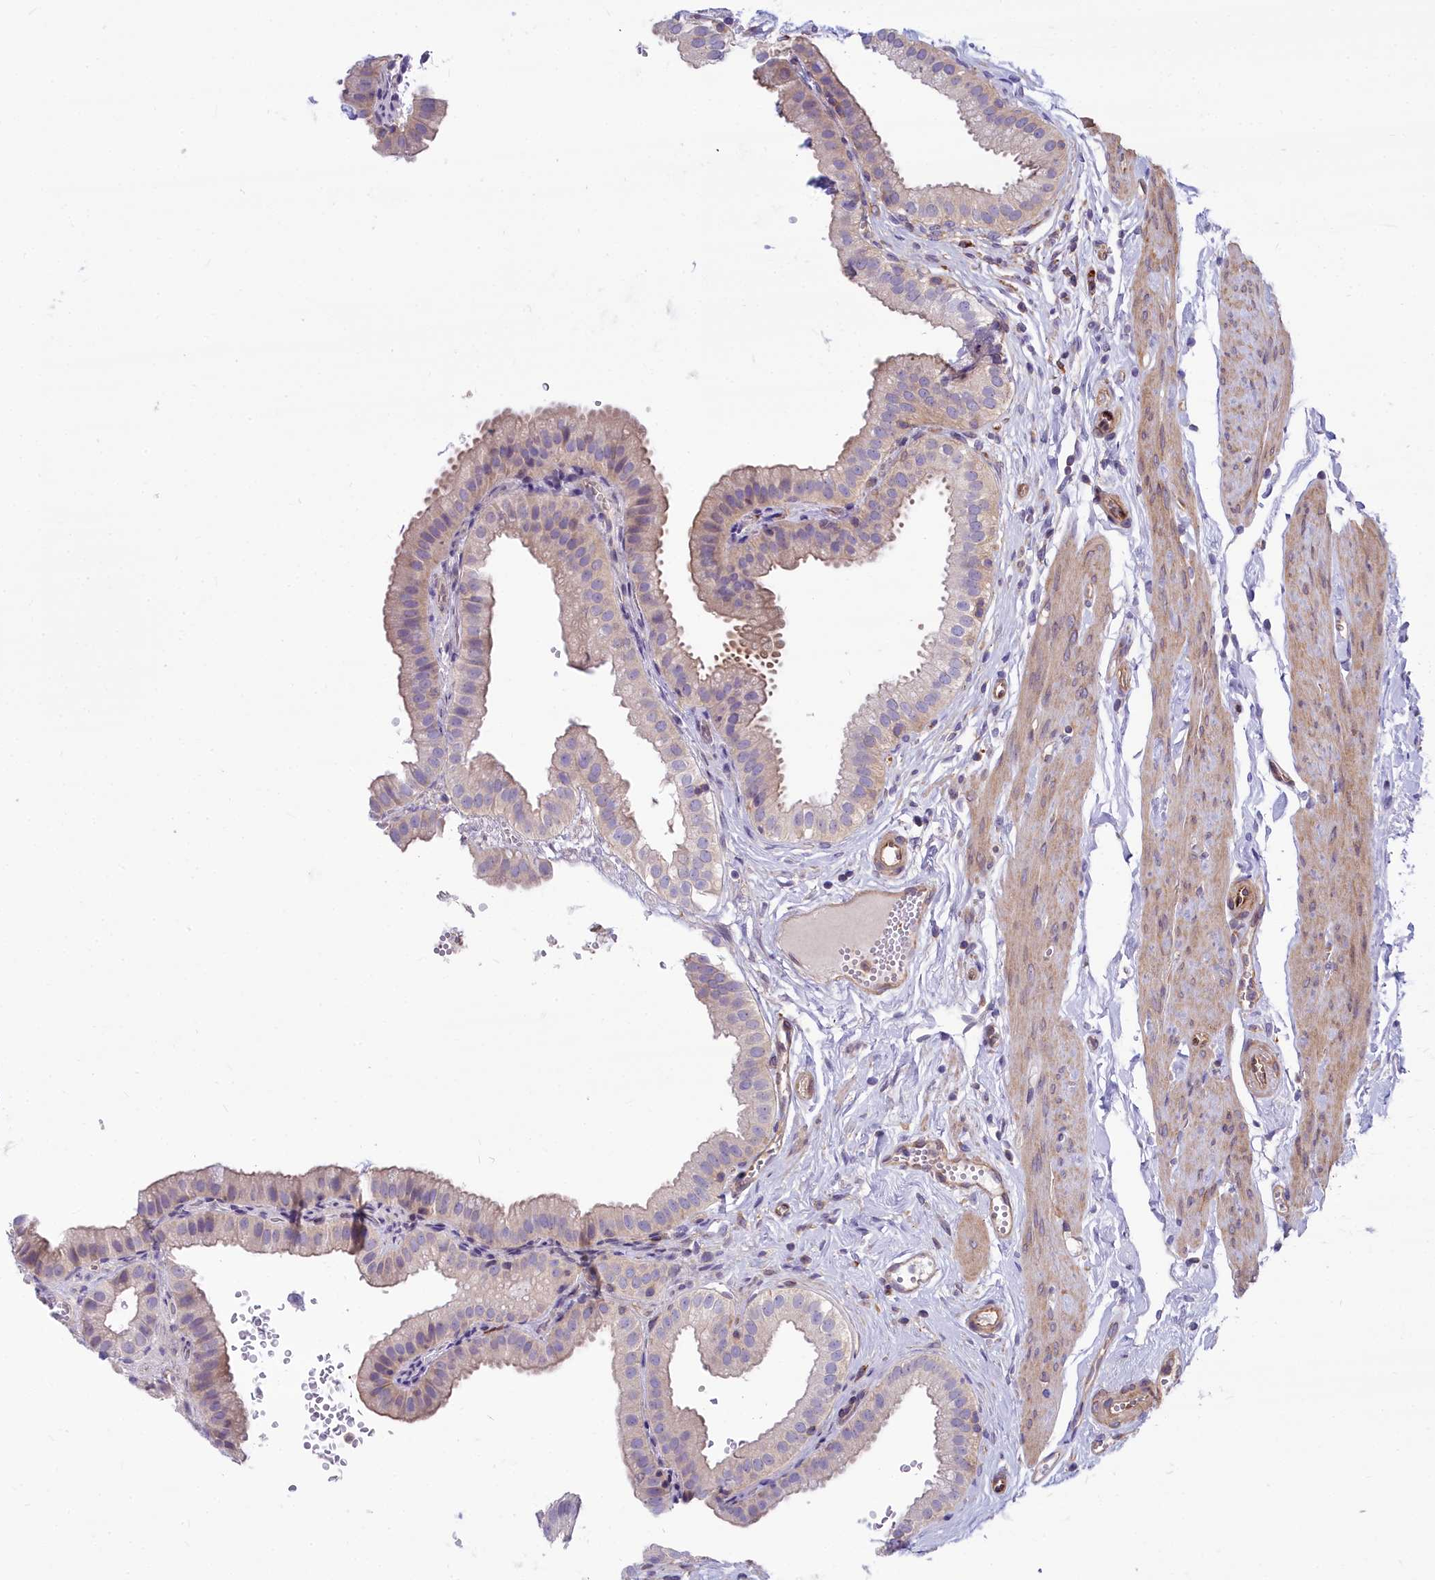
{"staining": {"intensity": "weak", "quantity": "25%-75%", "location": "cytoplasmic/membranous"}, "tissue": "gallbladder", "cell_type": "Glandular cells", "image_type": "normal", "snomed": [{"axis": "morphology", "description": "Normal tissue, NOS"}, {"axis": "topography", "description": "Gallbladder"}], "caption": "A micrograph of gallbladder stained for a protein shows weak cytoplasmic/membranous brown staining in glandular cells.", "gene": "HLA", "patient": {"sex": "female", "age": 61}}